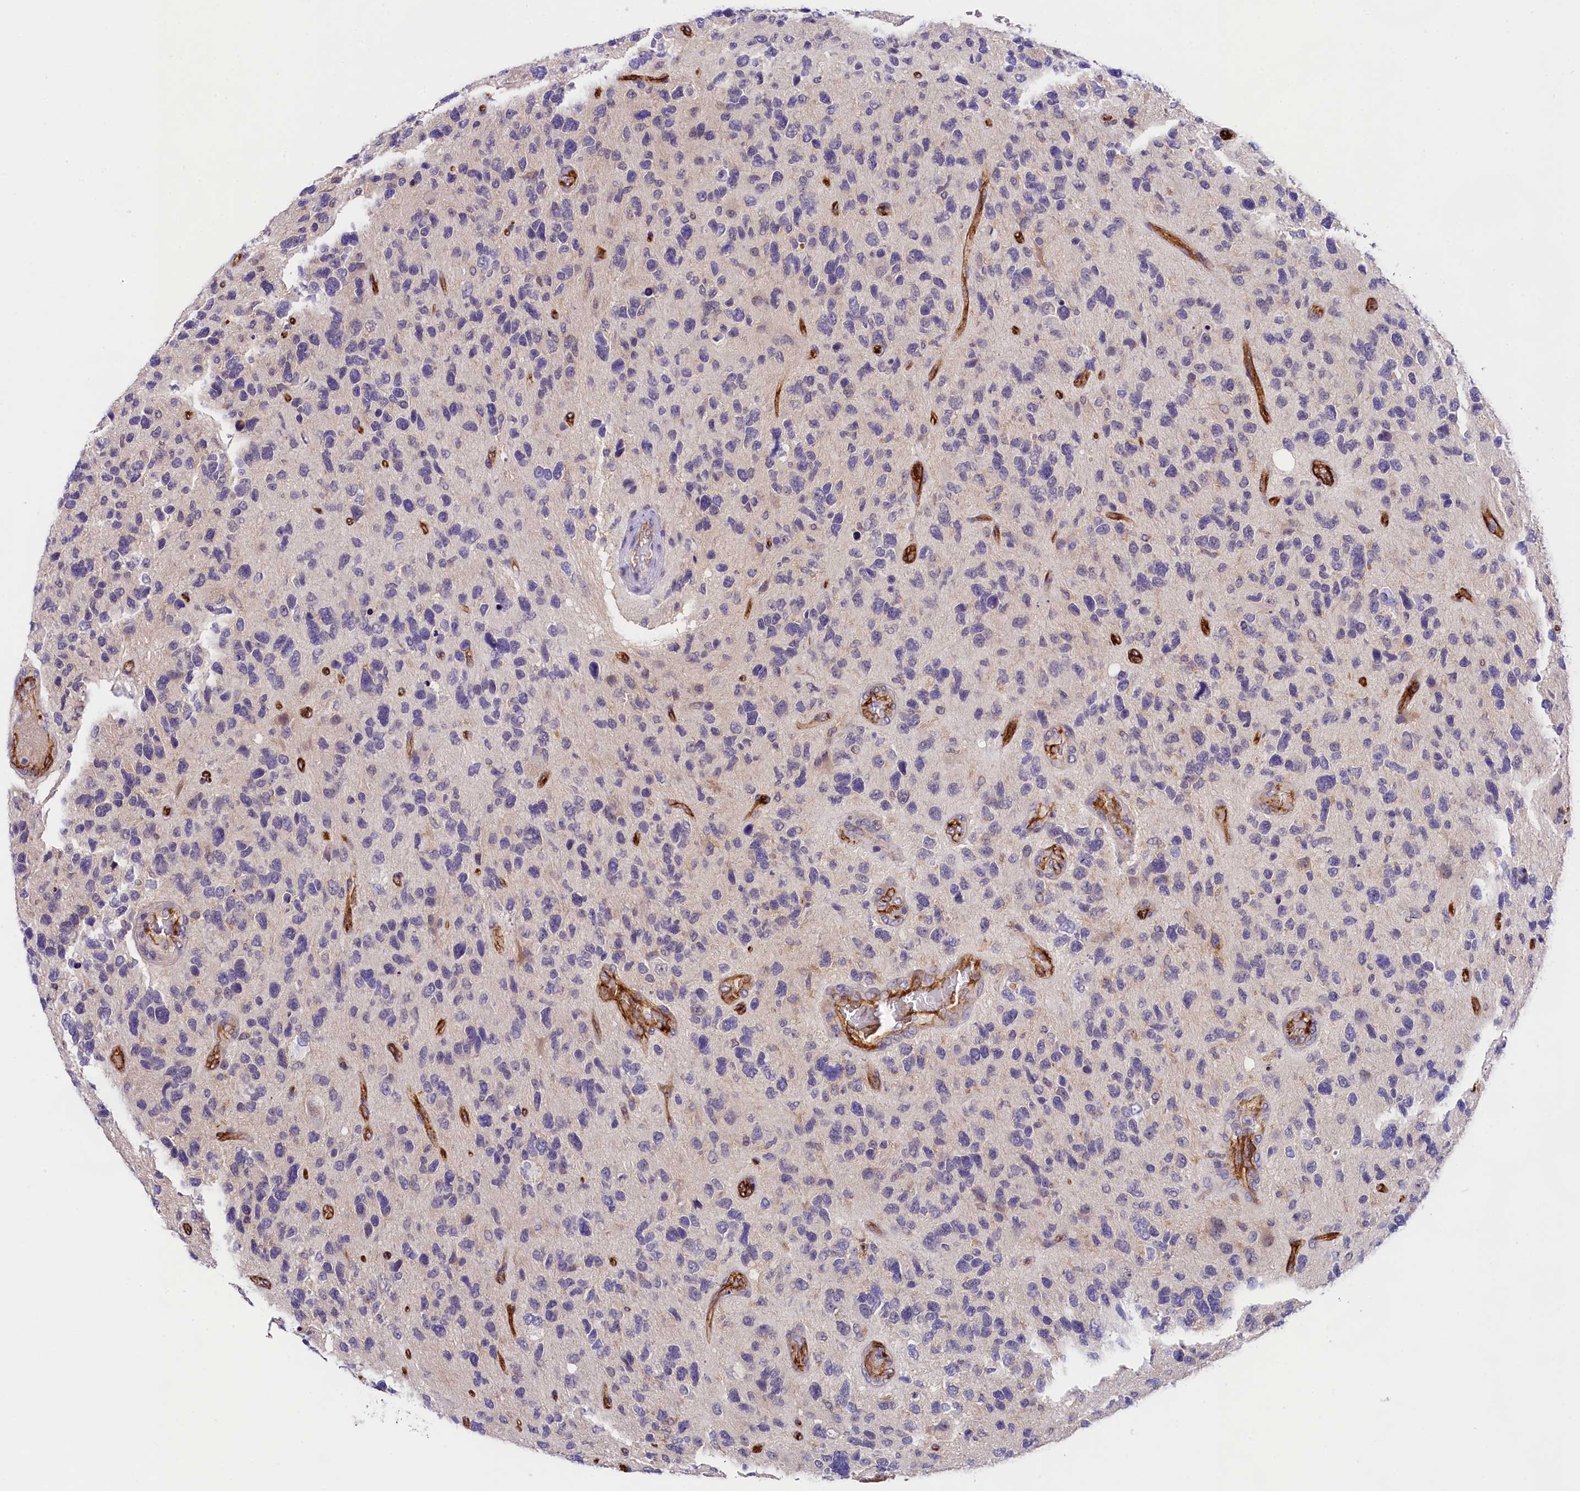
{"staining": {"intensity": "negative", "quantity": "none", "location": "none"}, "tissue": "glioma", "cell_type": "Tumor cells", "image_type": "cancer", "snomed": [{"axis": "morphology", "description": "Glioma, malignant, High grade"}, {"axis": "topography", "description": "Brain"}], "caption": "Immunohistochemistry (IHC) micrograph of neoplastic tissue: human malignant glioma (high-grade) stained with DAB displays no significant protein positivity in tumor cells.", "gene": "OAS3", "patient": {"sex": "female", "age": 58}}